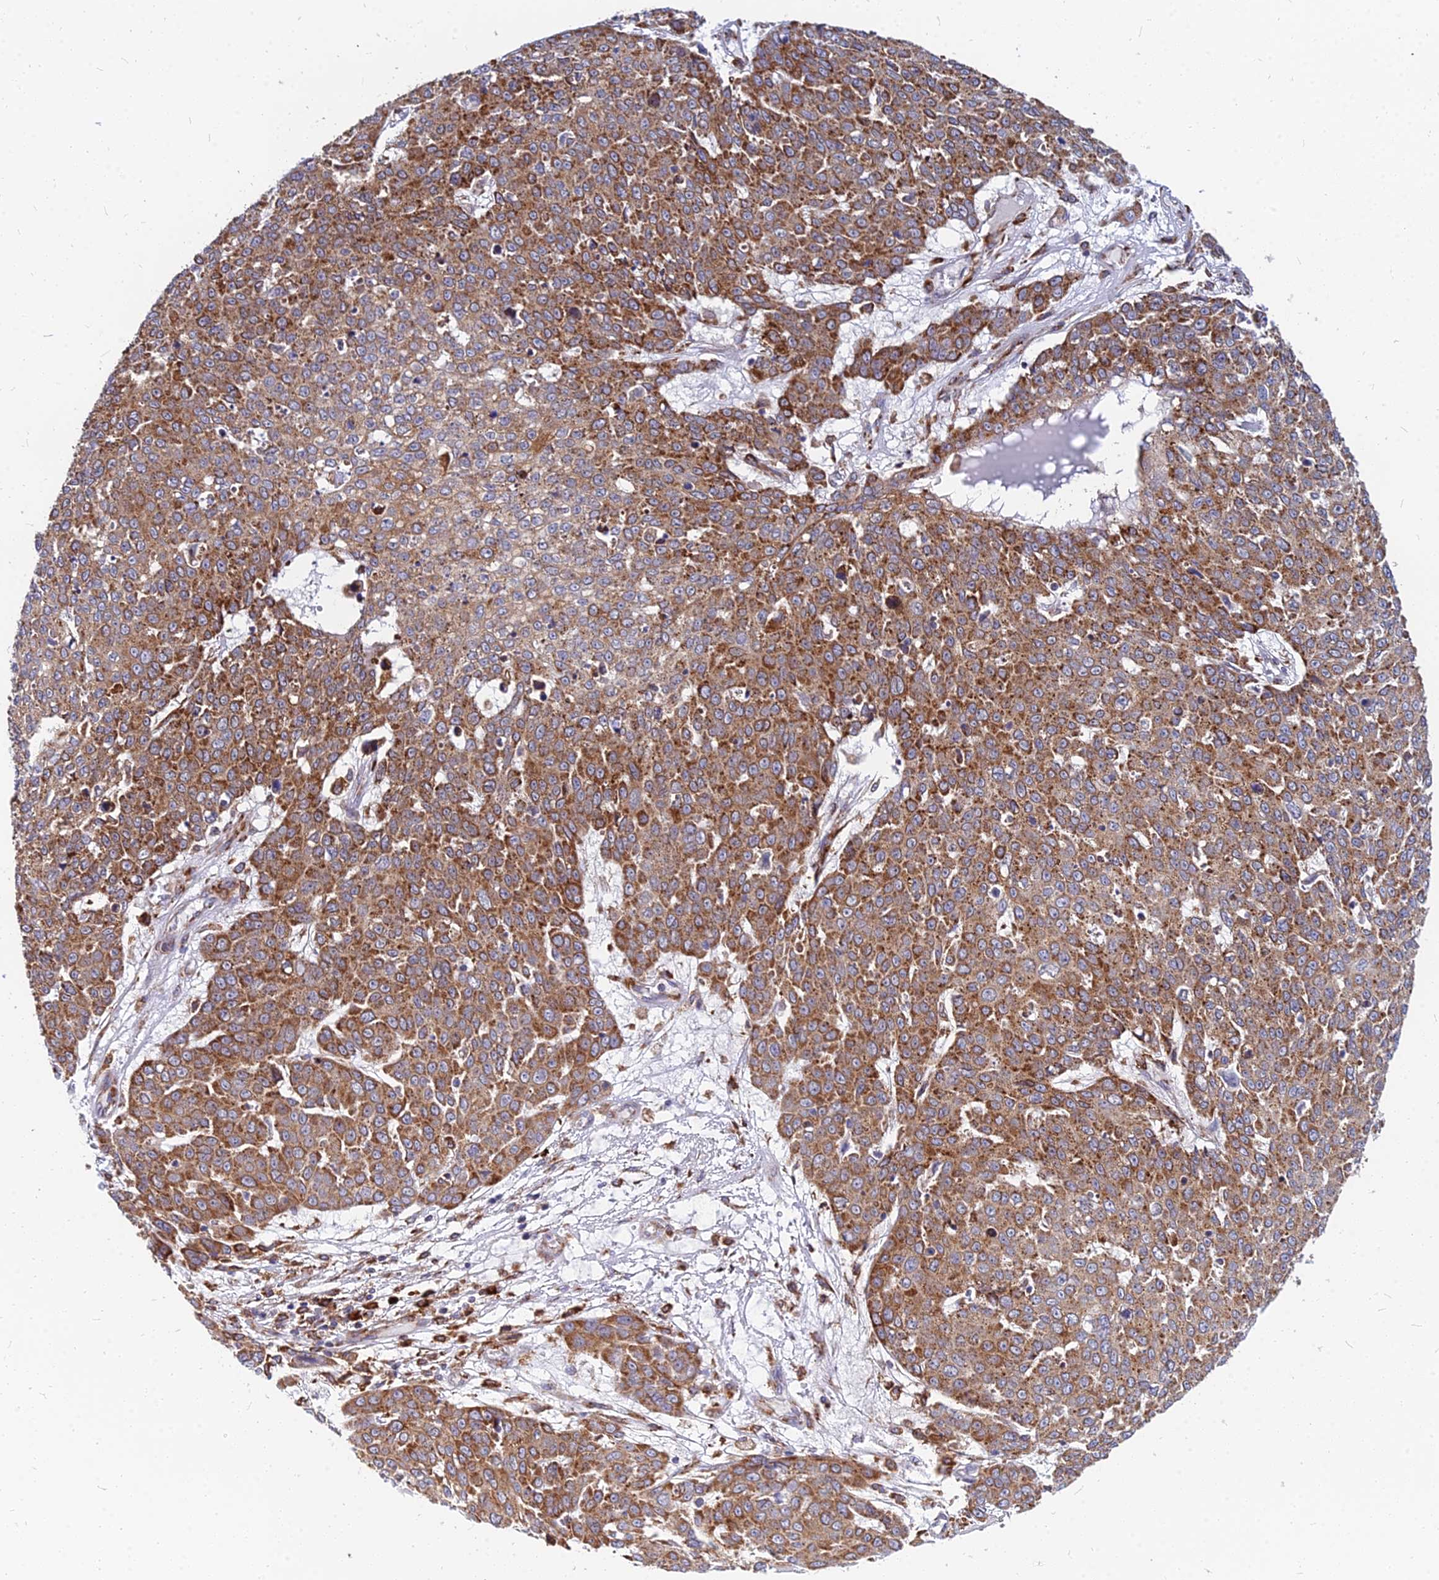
{"staining": {"intensity": "moderate", "quantity": ">75%", "location": "cytoplasmic/membranous"}, "tissue": "skin cancer", "cell_type": "Tumor cells", "image_type": "cancer", "snomed": [{"axis": "morphology", "description": "Squamous cell carcinoma, NOS"}, {"axis": "topography", "description": "Skin"}], "caption": "The photomicrograph demonstrates immunohistochemical staining of skin cancer. There is moderate cytoplasmic/membranous expression is appreciated in approximately >75% of tumor cells.", "gene": "CCT6B", "patient": {"sex": "male", "age": 71}}